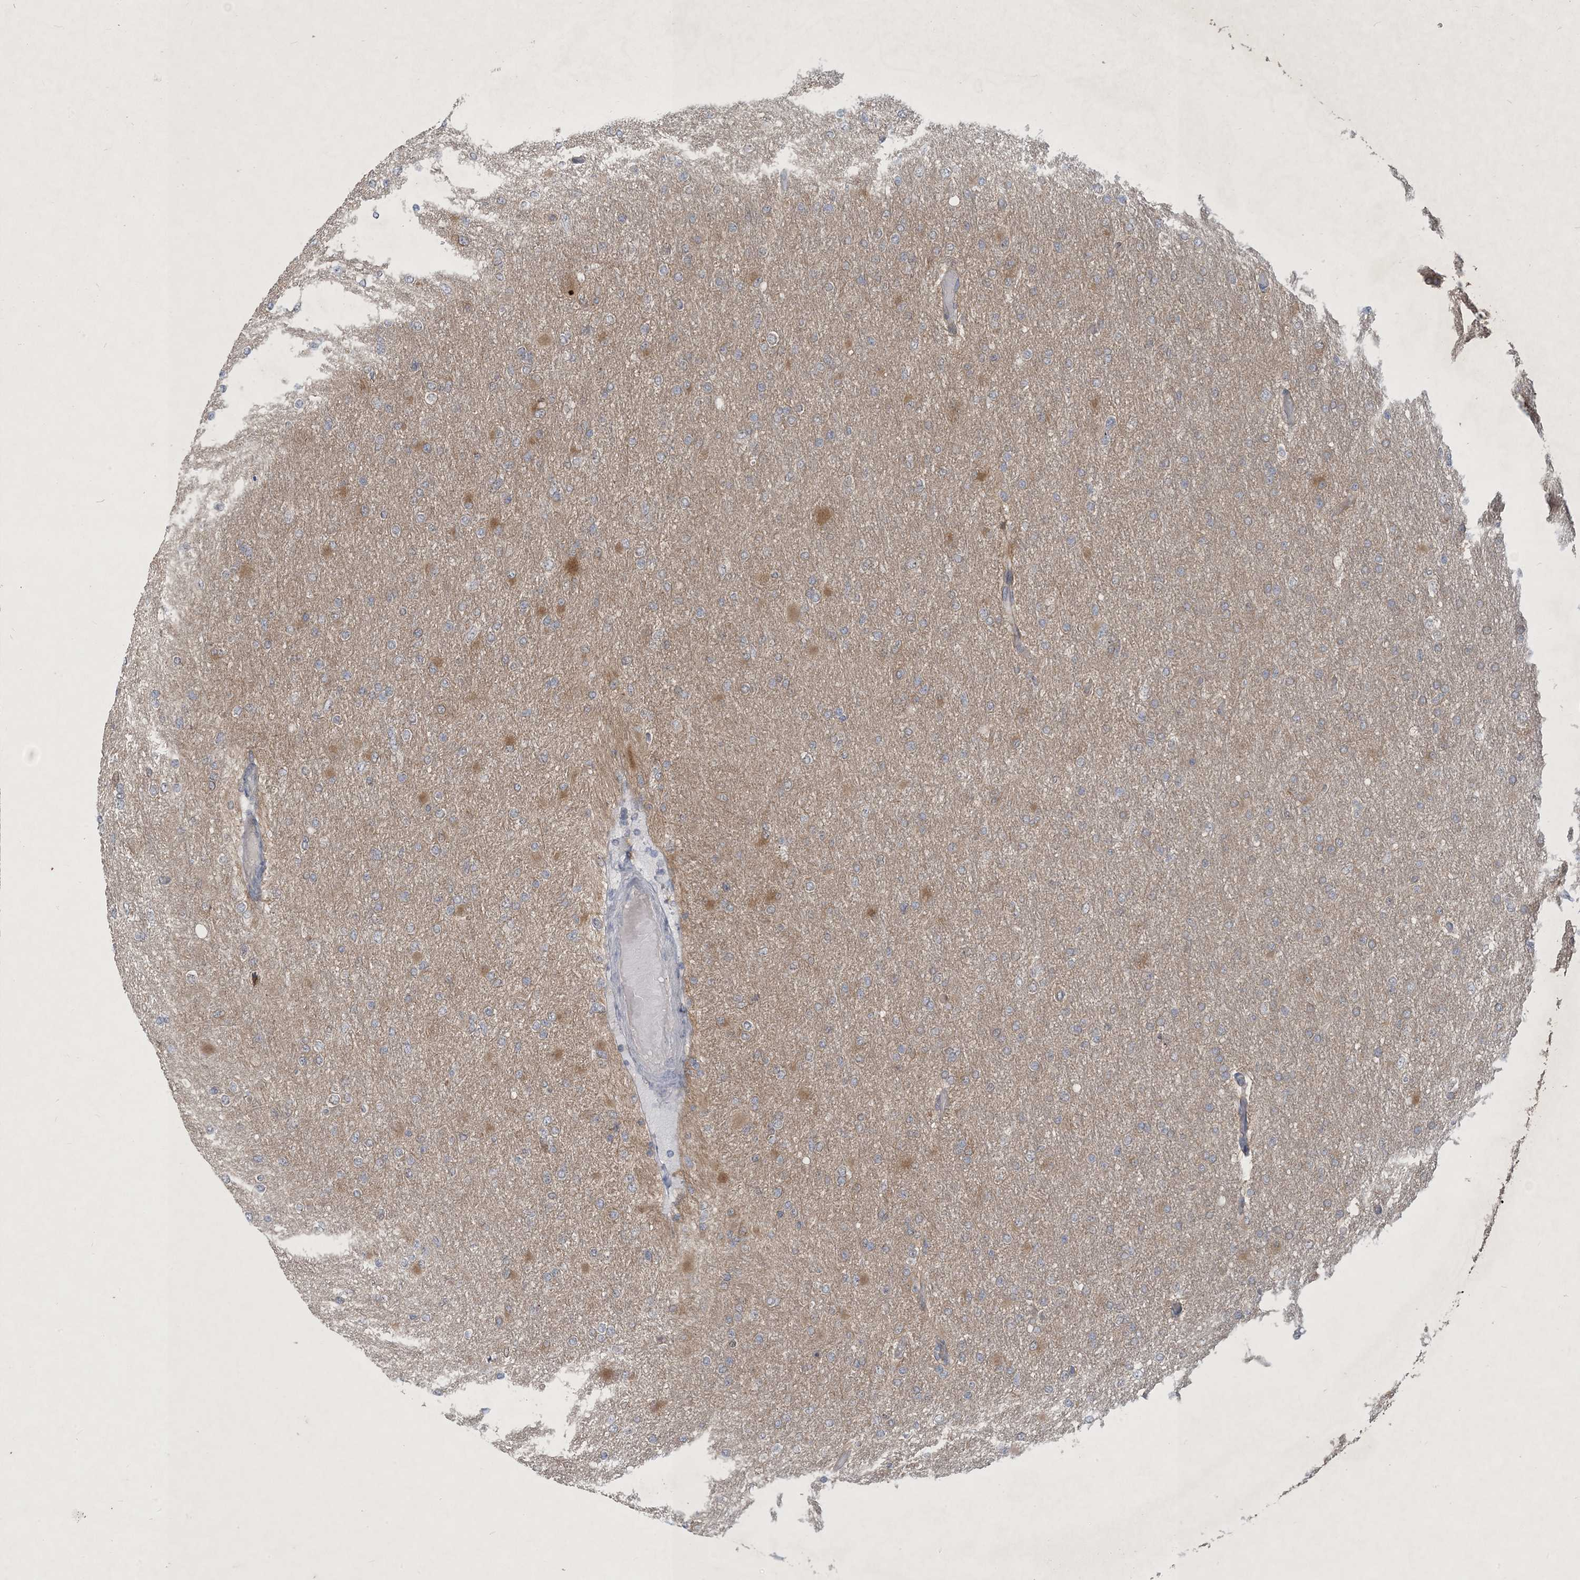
{"staining": {"intensity": "moderate", "quantity": "<25%", "location": "cytoplasmic/membranous"}, "tissue": "glioma", "cell_type": "Tumor cells", "image_type": "cancer", "snomed": [{"axis": "morphology", "description": "Glioma, malignant, High grade"}, {"axis": "topography", "description": "Cerebral cortex"}], "caption": "Human glioma stained for a protein (brown) shows moderate cytoplasmic/membranous positive expression in about <25% of tumor cells.", "gene": "CDS1", "patient": {"sex": "female", "age": 36}}